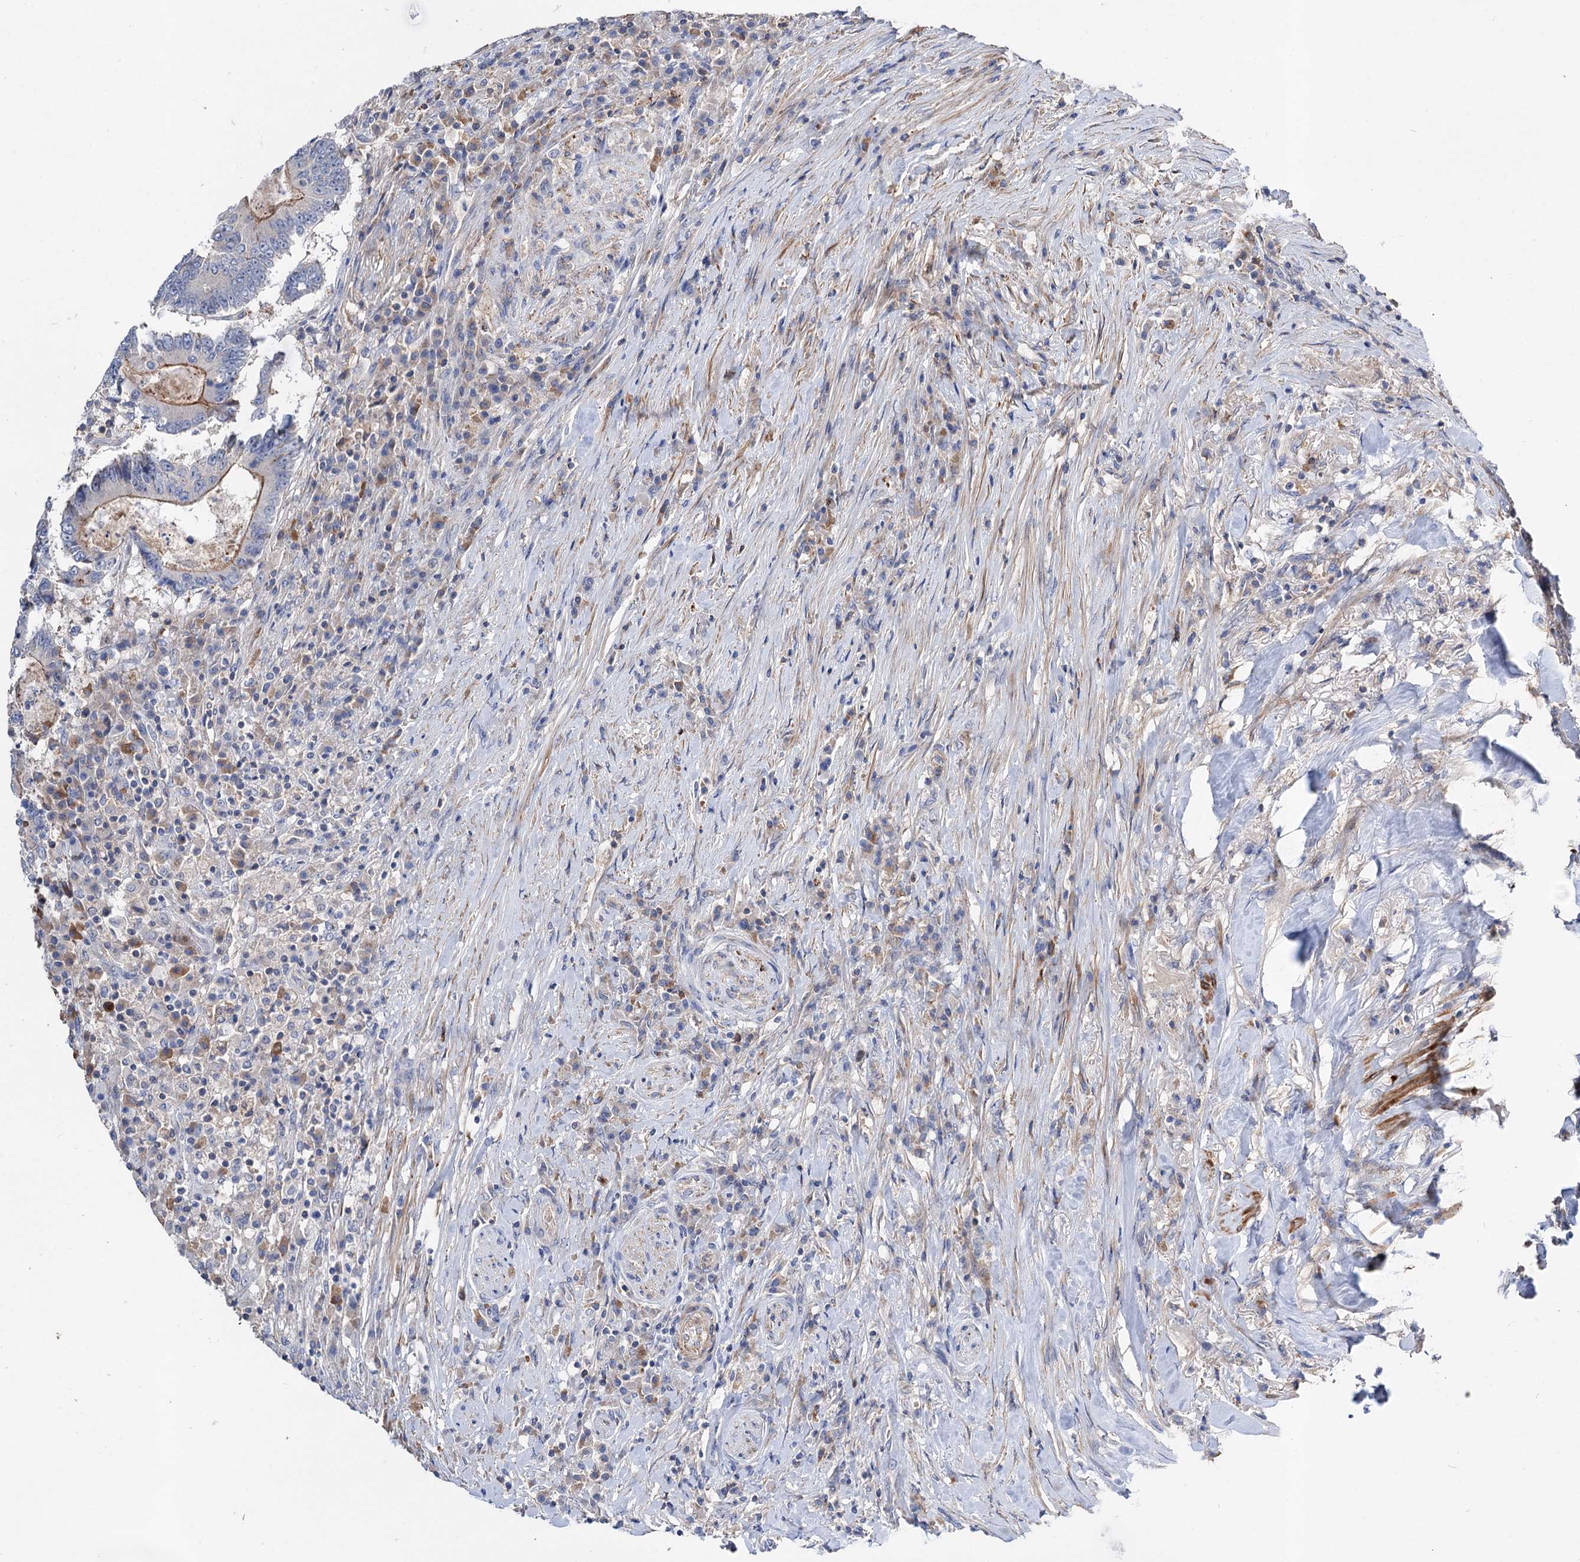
{"staining": {"intensity": "moderate", "quantity": "25%-75%", "location": "cytoplasmic/membranous"}, "tissue": "colorectal cancer", "cell_type": "Tumor cells", "image_type": "cancer", "snomed": [{"axis": "morphology", "description": "Adenocarcinoma, NOS"}, {"axis": "topography", "description": "Colon"}], "caption": "Tumor cells demonstrate medium levels of moderate cytoplasmic/membranous positivity in approximately 25%-75% of cells in colorectal adenocarcinoma.", "gene": "NUDCD2", "patient": {"sex": "male", "age": 83}}